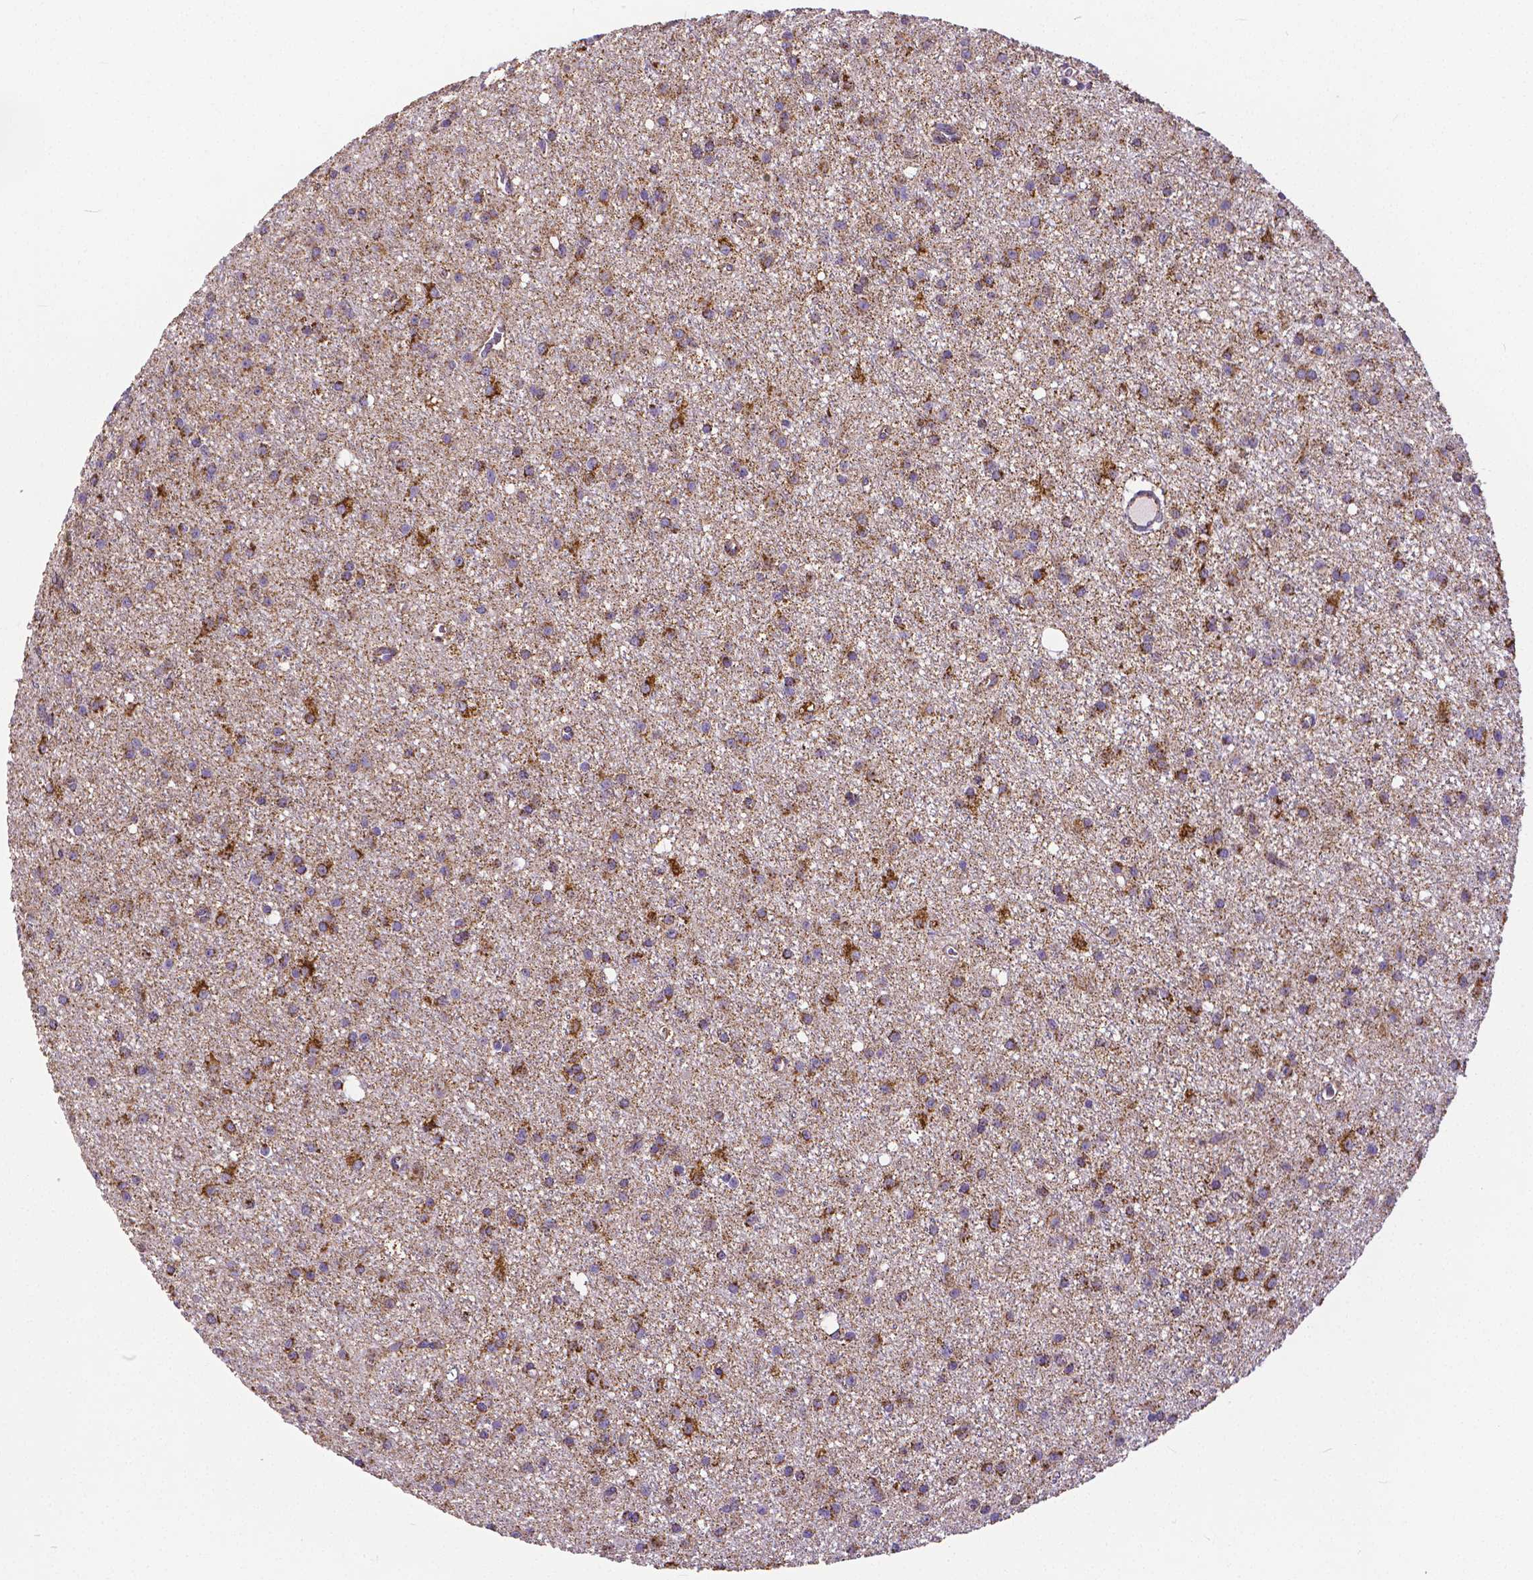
{"staining": {"intensity": "moderate", "quantity": ">75%", "location": "cytoplasmic/membranous"}, "tissue": "glioma", "cell_type": "Tumor cells", "image_type": "cancer", "snomed": [{"axis": "morphology", "description": "Glioma, malignant, Low grade"}, {"axis": "topography", "description": "Brain"}], "caption": "Protein expression by IHC demonstrates moderate cytoplasmic/membranous staining in approximately >75% of tumor cells in glioma.", "gene": "MACC1", "patient": {"sex": "male", "age": 27}}